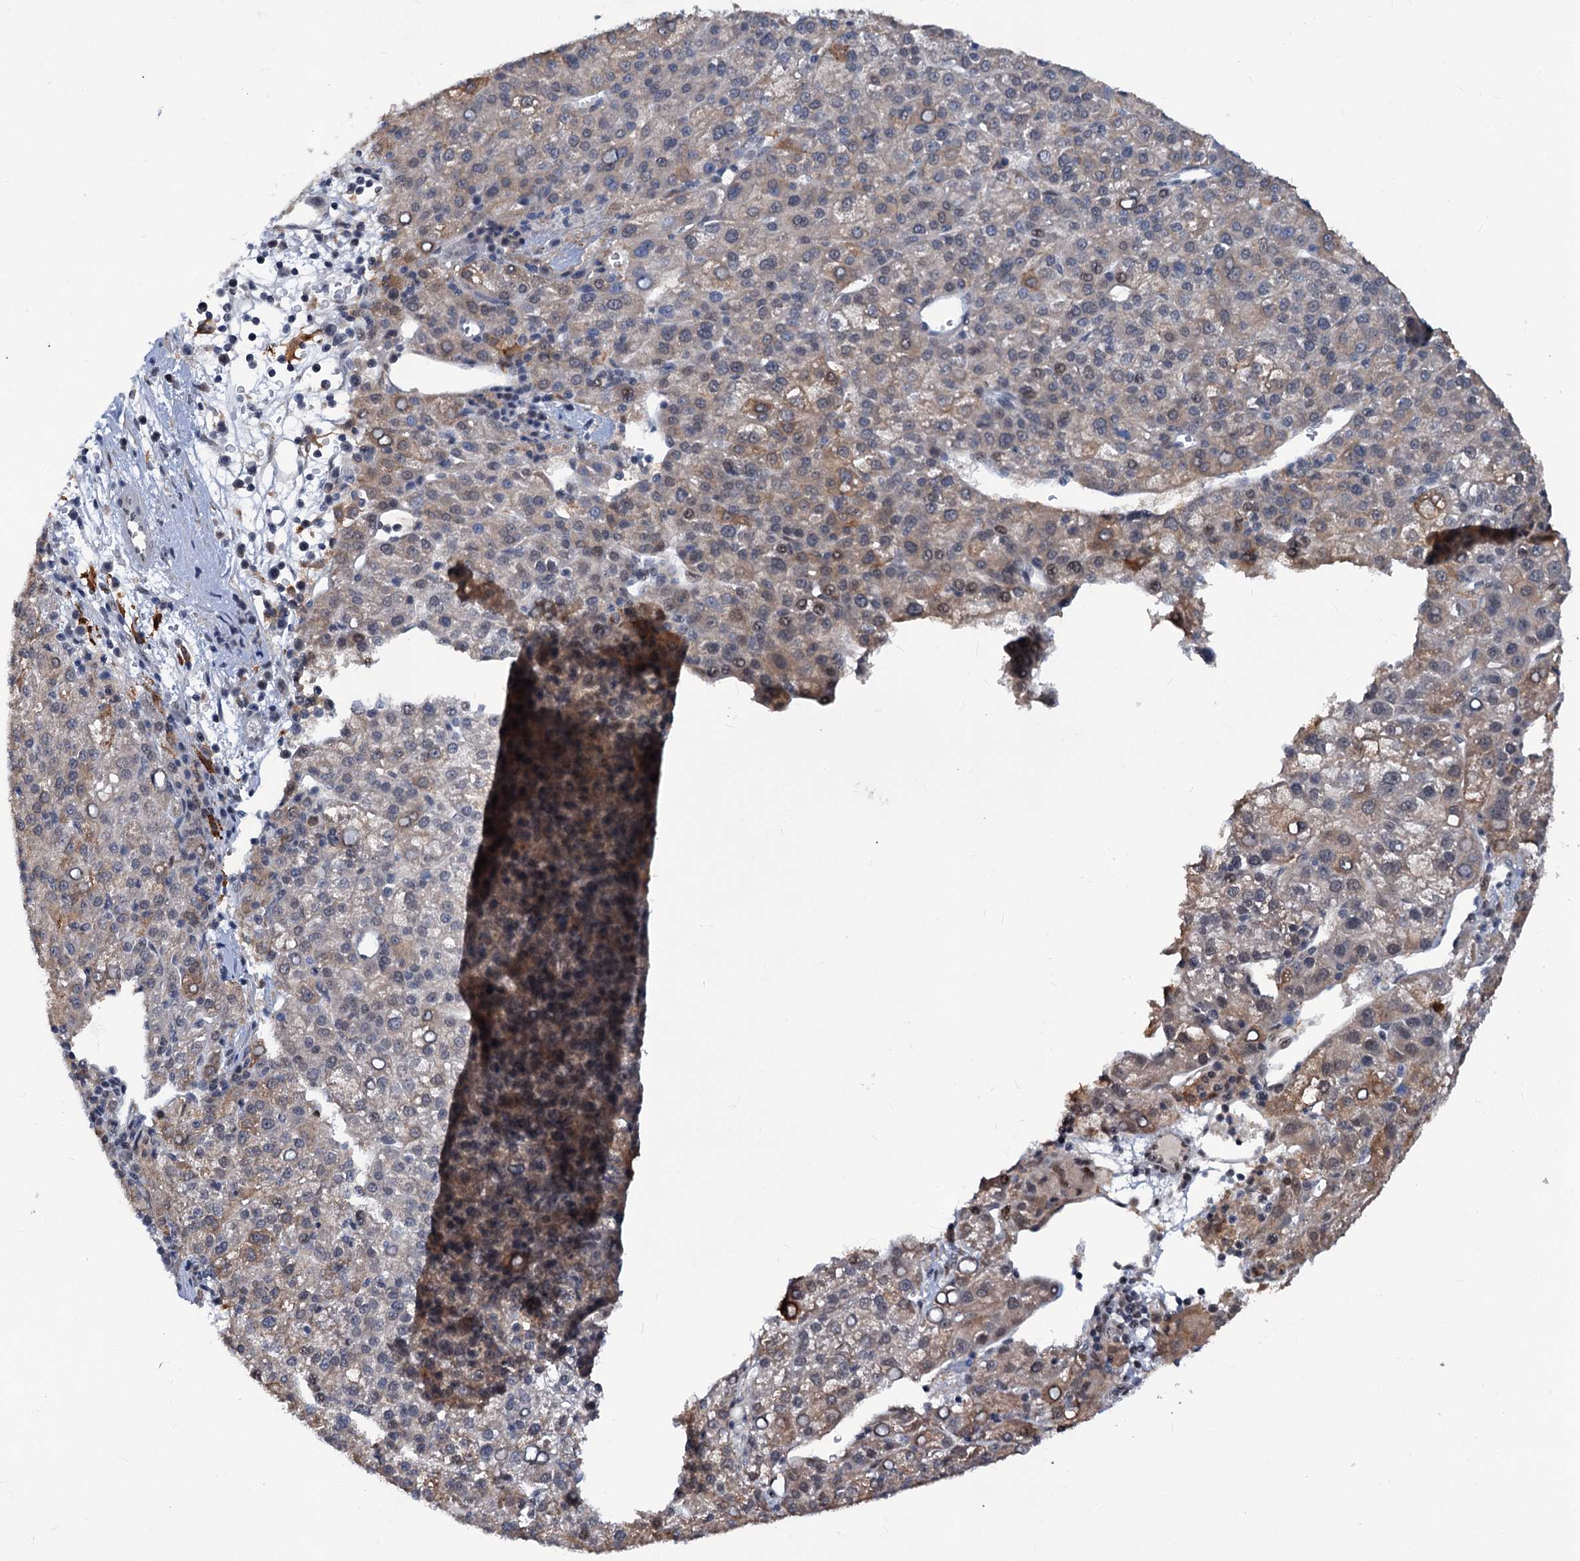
{"staining": {"intensity": "moderate", "quantity": "<25%", "location": "cytoplasmic/membranous"}, "tissue": "liver cancer", "cell_type": "Tumor cells", "image_type": "cancer", "snomed": [{"axis": "morphology", "description": "Carcinoma, Hepatocellular, NOS"}, {"axis": "topography", "description": "Liver"}], "caption": "The photomicrograph shows a brown stain indicating the presence of a protein in the cytoplasmic/membranous of tumor cells in liver cancer.", "gene": "PHF8", "patient": {"sex": "female", "age": 58}}